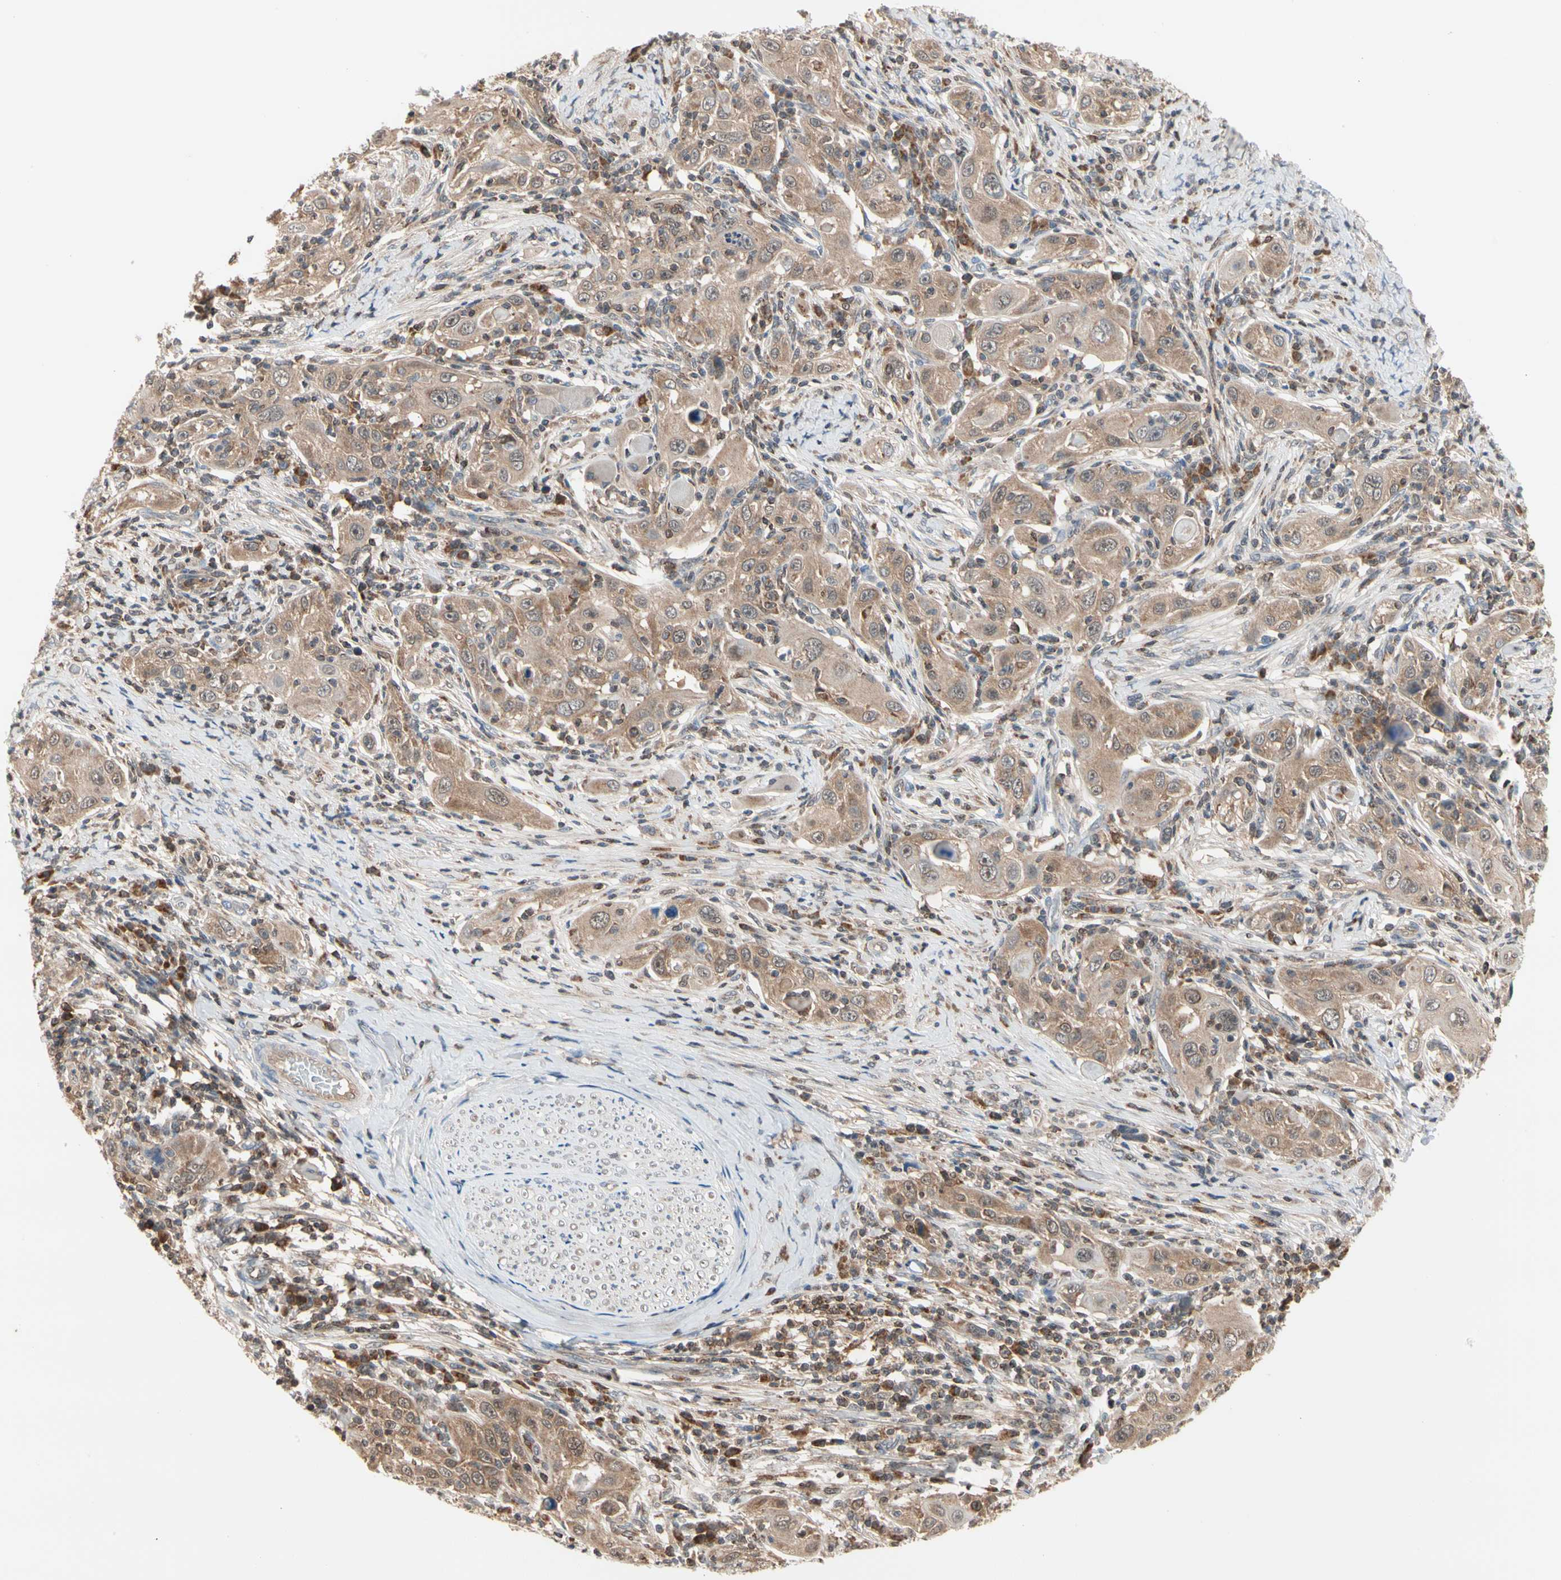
{"staining": {"intensity": "moderate", "quantity": ">75%", "location": "cytoplasmic/membranous"}, "tissue": "skin cancer", "cell_type": "Tumor cells", "image_type": "cancer", "snomed": [{"axis": "morphology", "description": "Squamous cell carcinoma, NOS"}, {"axis": "topography", "description": "Skin"}], "caption": "Skin squamous cell carcinoma stained with a brown dye displays moderate cytoplasmic/membranous positive expression in approximately >75% of tumor cells.", "gene": "MTHFS", "patient": {"sex": "female", "age": 88}}